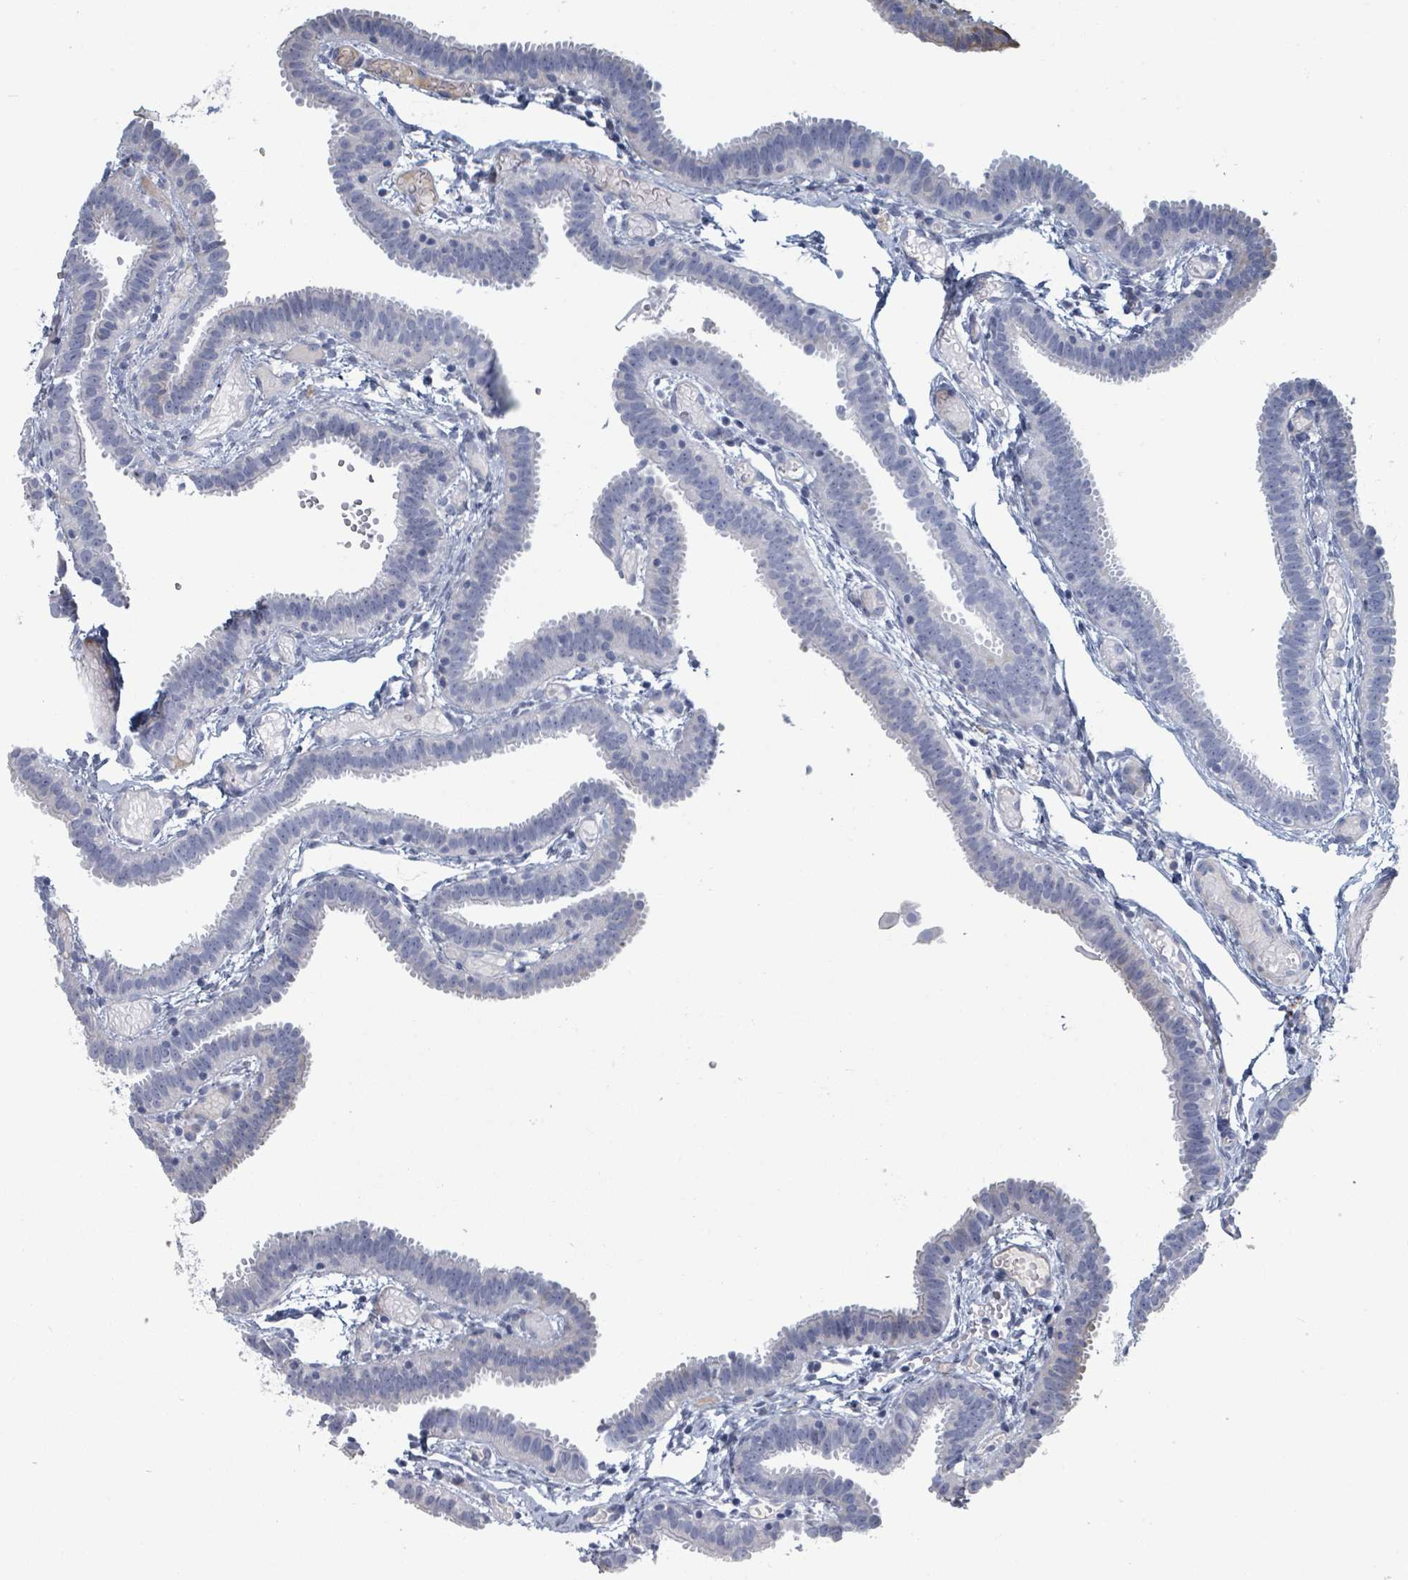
{"staining": {"intensity": "negative", "quantity": "none", "location": "none"}, "tissue": "fallopian tube", "cell_type": "Glandular cells", "image_type": "normal", "snomed": [{"axis": "morphology", "description": "Normal tissue, NOS"}, {"axis": "topography", "description": "Fallopian tube"}], "caption": "Unremarkable fallopian tube was stained to show a protein in brown. There is no significant positivity in glandular cells.", "gene": "RAB33B", "patient": {"sex": "female", "age": 37}}